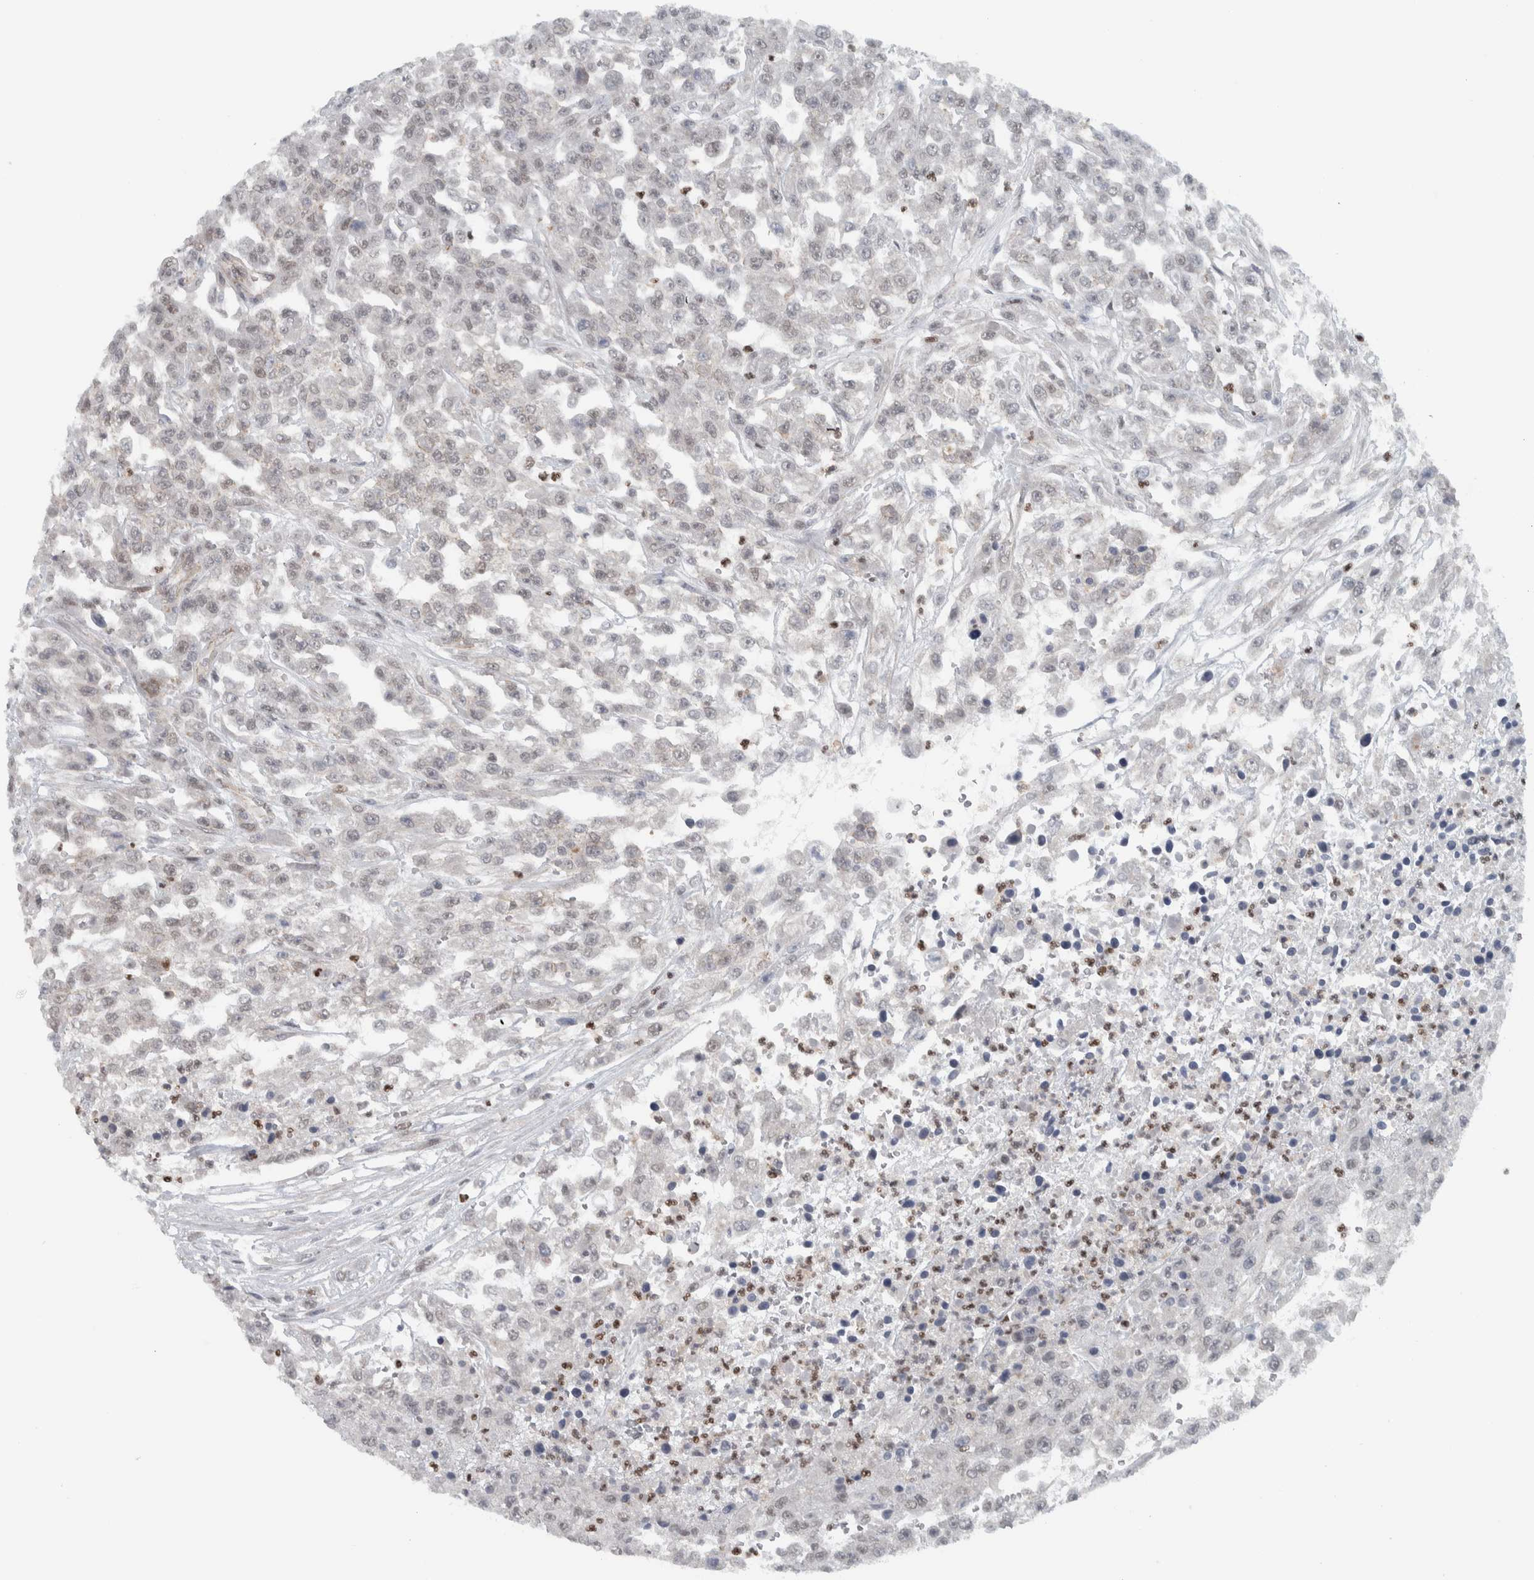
{"staining": {"intensity": "weak", "quantity": "<25%", "location": "nuclear"}, "tissue": "urothelial cancer", "cell_type": "Tumor cells", "image_type": "cancer", "snomed": [{"axis": "morphology", "description": "Urothelial carcinoma, High grade"}, {"axis": "topography", "description": "Urinary bladder"}], "caption": "This photomicrograph is of high-grade urothelial carcinoma stained with IHC to label a protein in brown with the nuclei are counter-stained blue. There is no expression in tumor cells.", "gene": "ADPRM", "patient": {"sex": "male", "age": 46}}